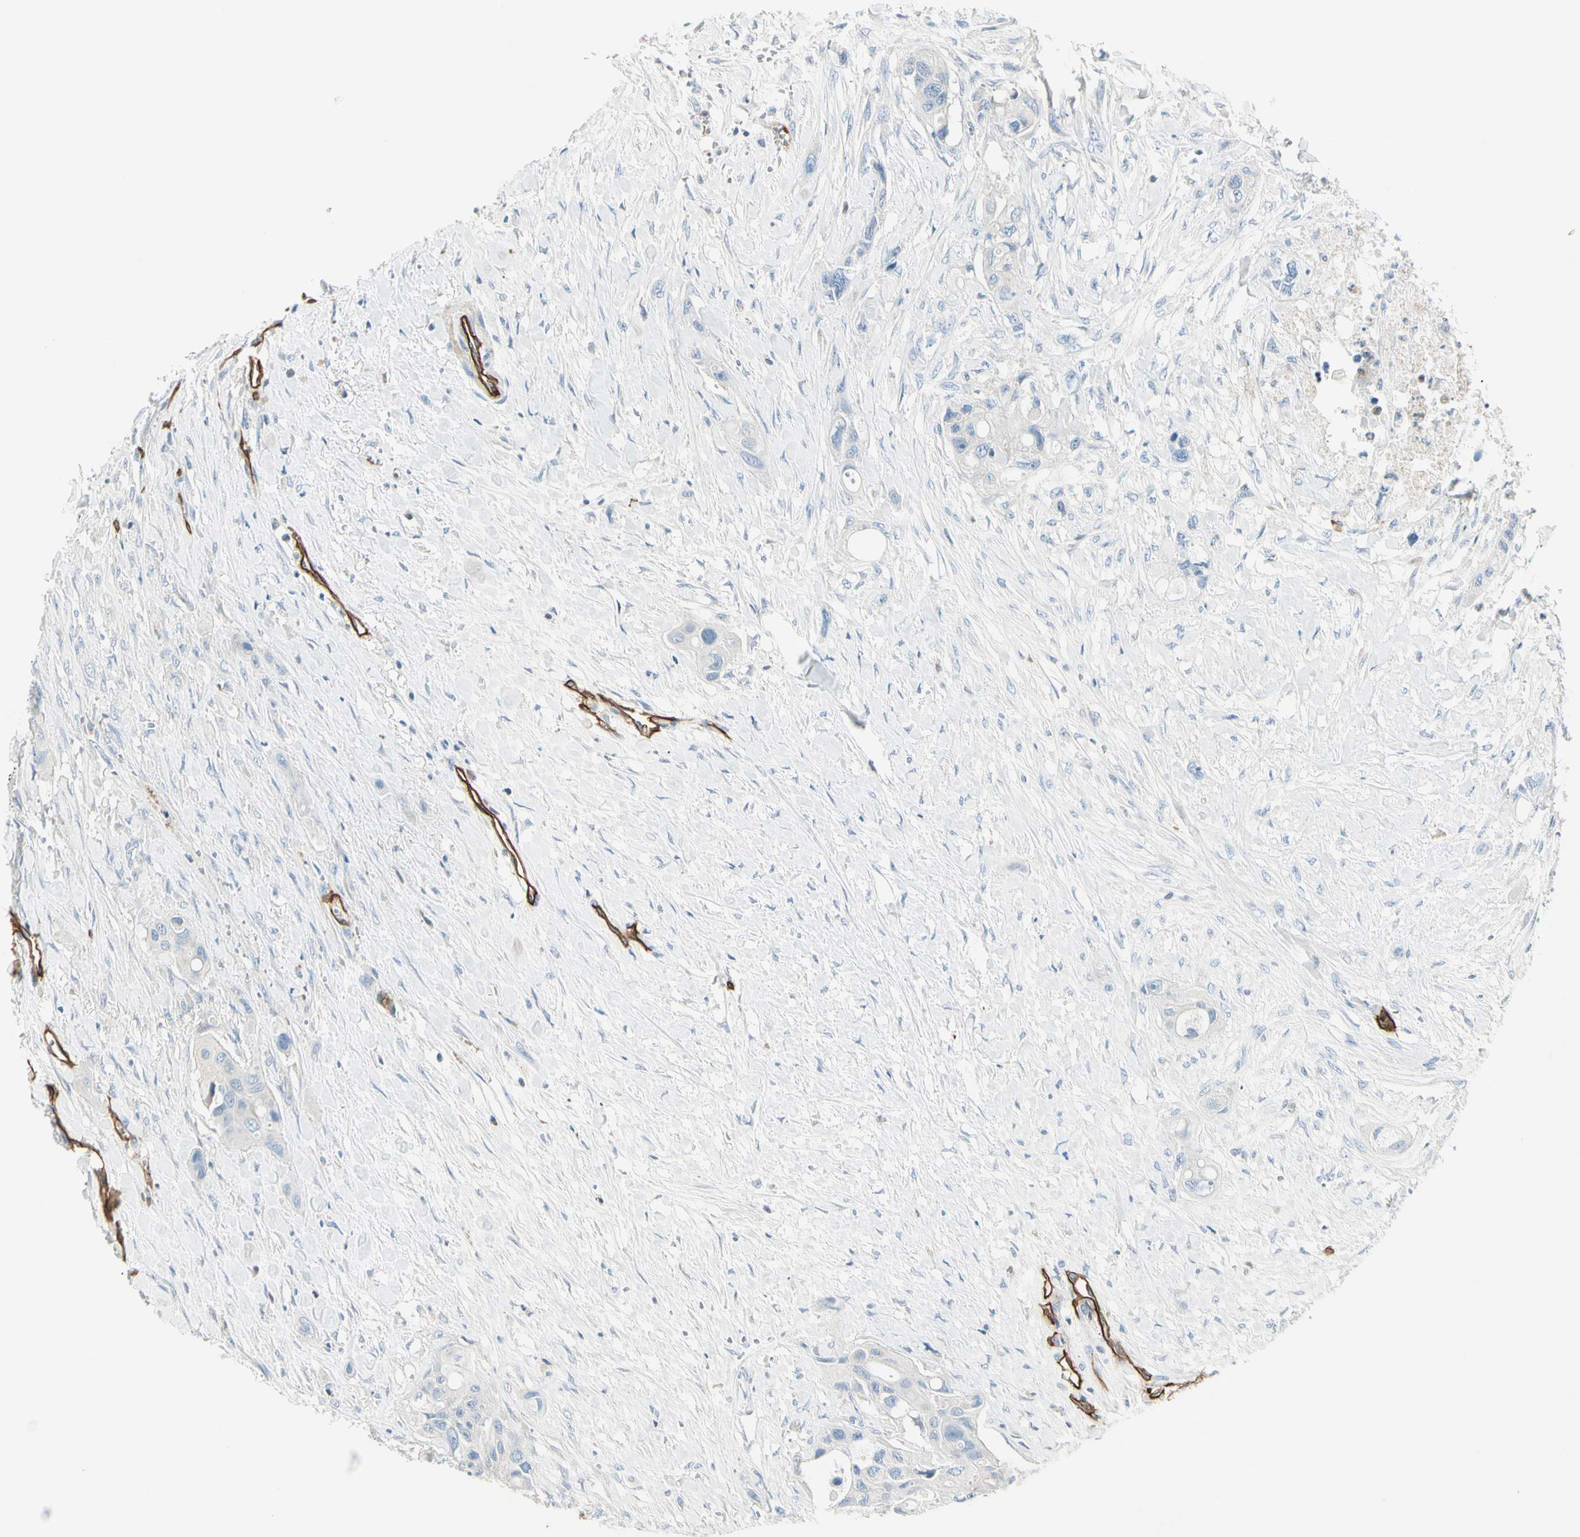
{"staining": {"intensity": "negative", "quantity": "none", "location": "none"}, "tissue": "colorectal cancer", "cell_type": "Tumor cells", "image_type": "cancer", "snomed": [{"axis": "morphology", "description": "Adenocarcinoma, NOS"}, {"axis": "topography", "description": "Colon"}], "caption": "Tumor cells are negative for protein expression in human colorectal cancer.", "gene": "CD93", "patient": {"sex": "female", "age": 57}}